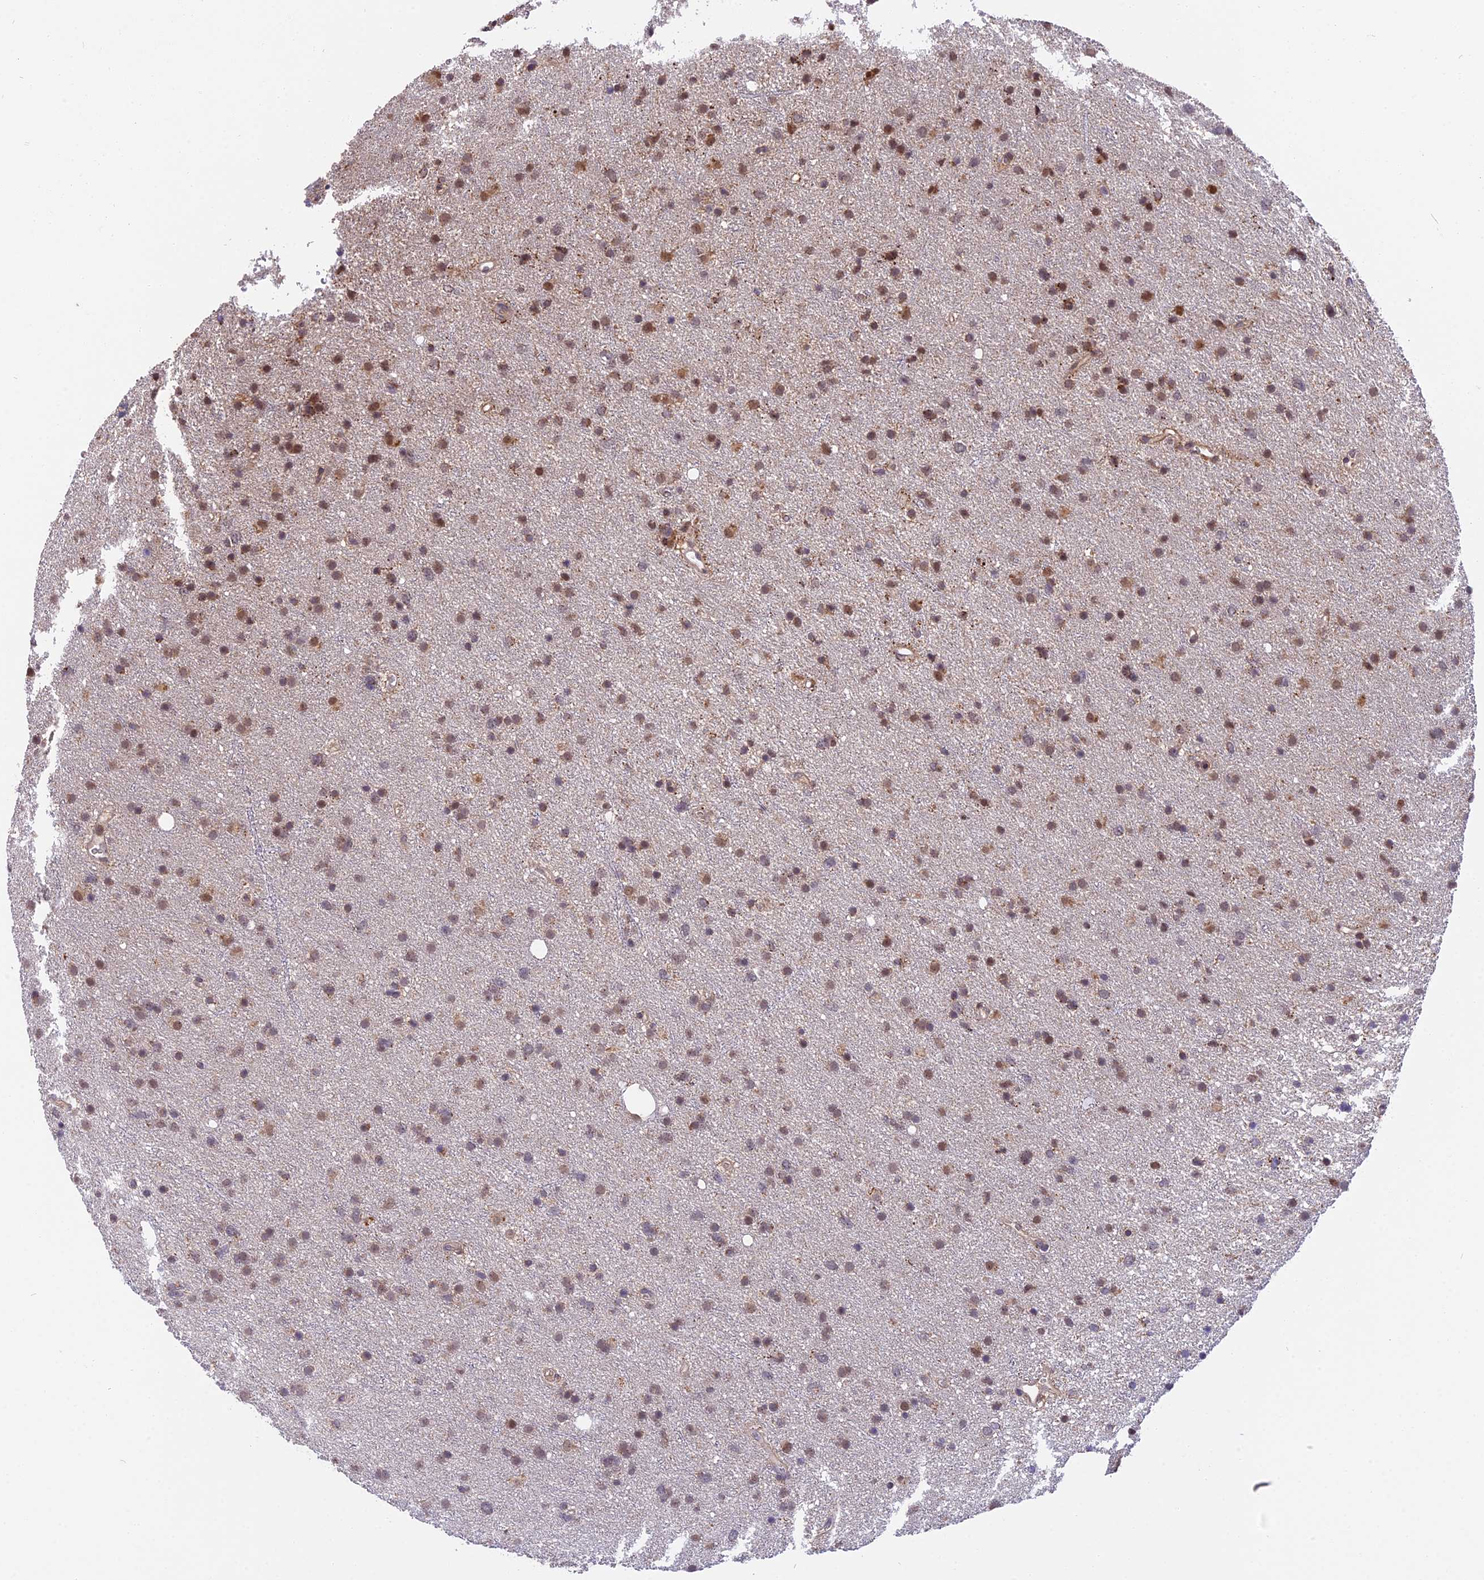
{"staining": {"intensity": "moderate", "quantity": ">75%", "location": "cytoplasmic/membranous,nuclear"}, "tissue": "glioma", "cell_type": "Tumor cells", "image_type": "cancer", "snomed": [{"axis": "morphology", "description": "Glioma, malignant, Low grade"}, {"axis": "topography", "description": "Cerebral cortex"}], "caption": "Immunohistochemical staining of human low-grade glioma (malignant) reveals moderate cytoplasmic/membranous and nuclear protein expression in approximately >75% of tumor cells. Nuclei are stained in blue.", "gene": "RERGL", "patient": {"sex": "female", "age": 39}}